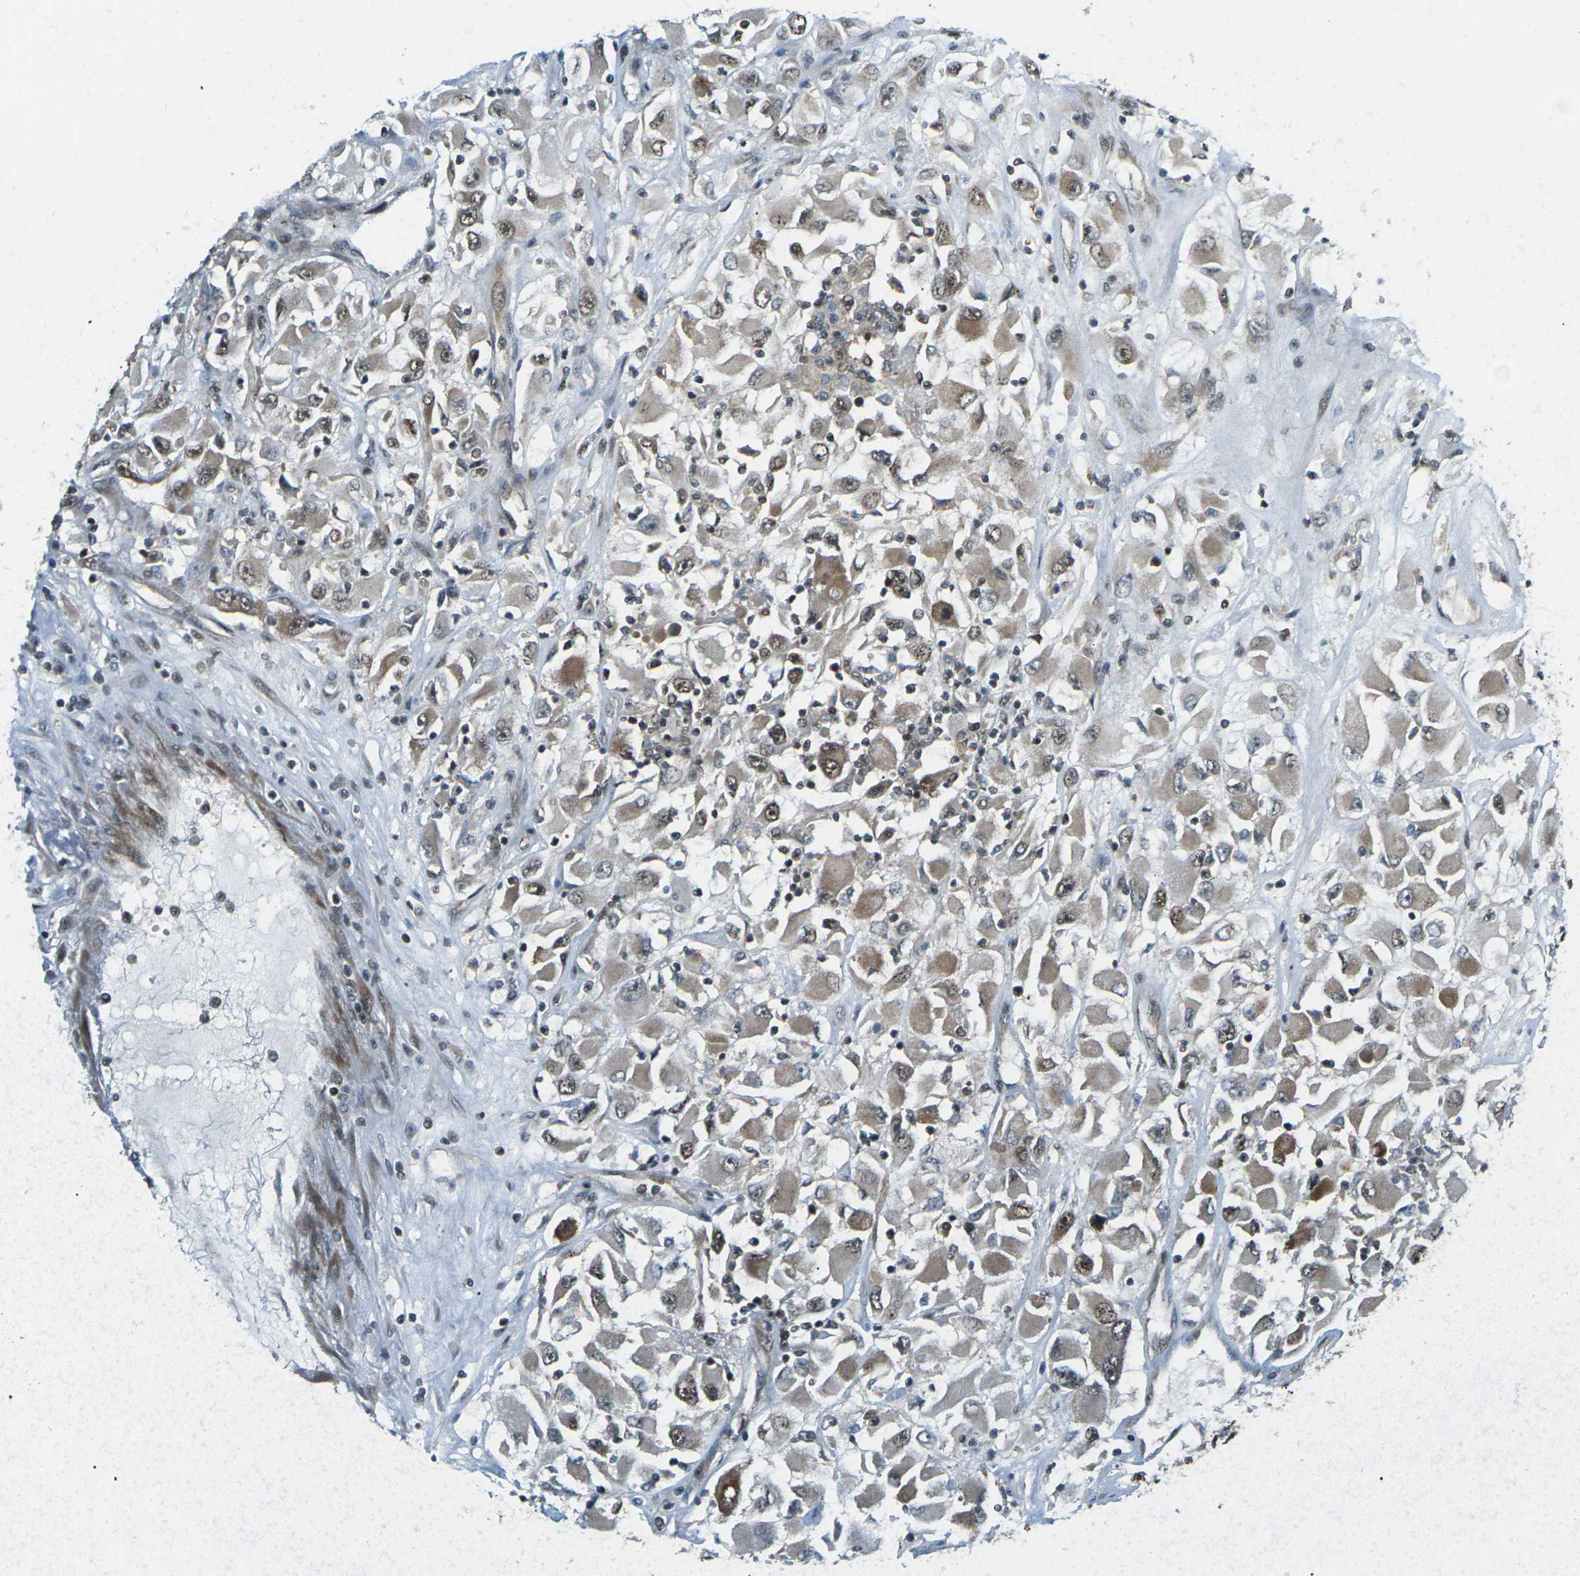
{"staining": {"intensity": "moderate", "quantity": ">75%", "location": "cytoplasmic/membranous,nuclear"}, "tissue": "renal cancer", "cell_type": "Tumor cells", "image_type": "cancer", "snomed": [{"axis": "morphology", "description": "Adenocarcinoma, NOS"}, {"axis": "topography", "description": "Kidney"}], "caption": "Tumor cells exhibit medium levels of moderate cytoplasmic/membranous and nuclear expression in approximately >75% of cells in adenocarcinoma (renal).", "gene": "UBE2S", "patient": {"sex": "female", "age": 52}}